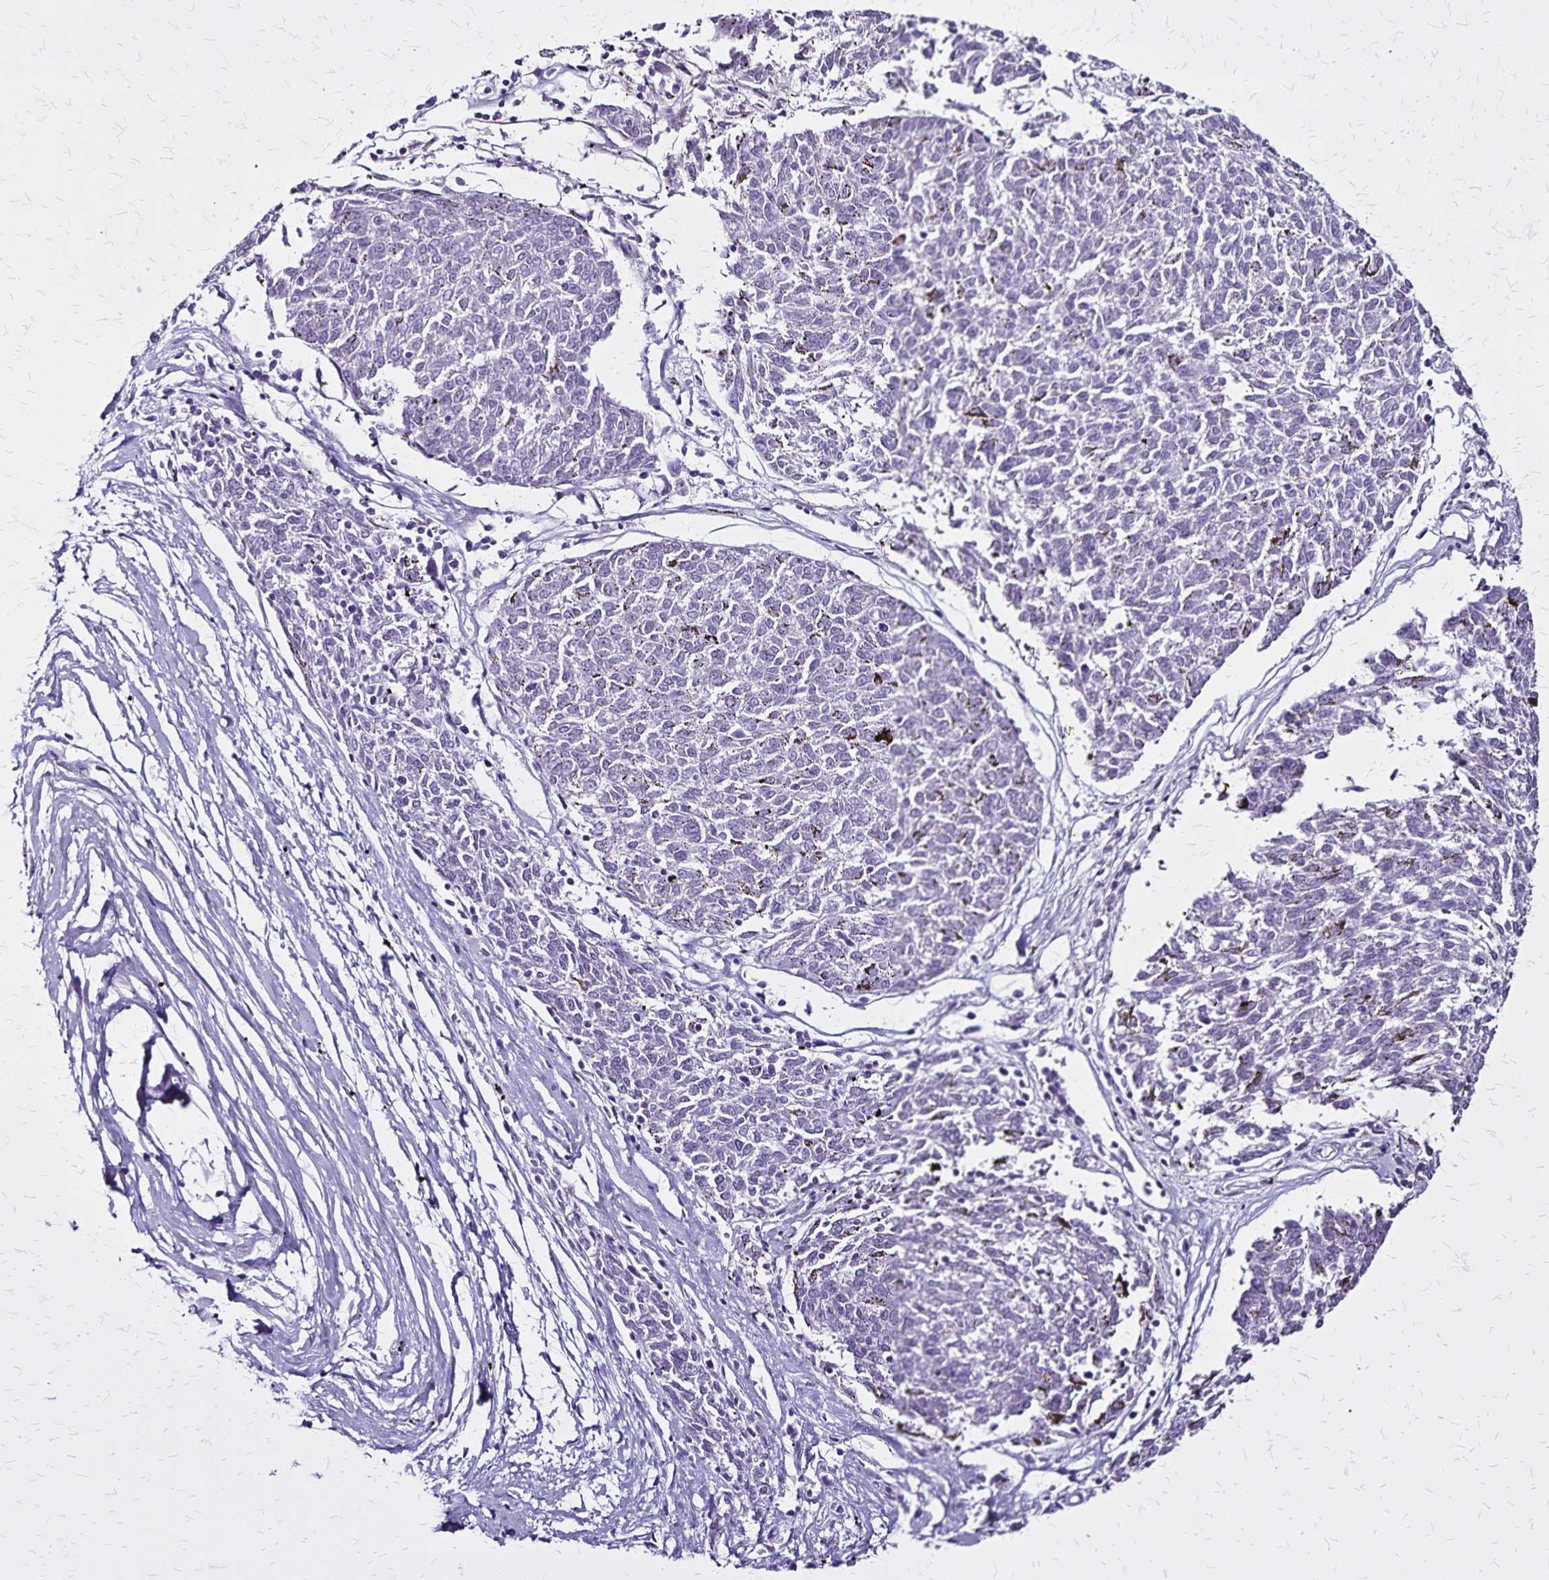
{"staining": {"intensity": "negative", "quantity": "none", "location": "none"}, "tissue": "melanoma", "cell_type": "Tumor cells", "image_type": "cancer", "snomed": [{"axis": "morphology", "description": "Malignant melanoma, NOS"}, {"axis": "topography", "description": "Skin"}], "caption": "The immunohistochemistry image has no significant staining in tumor cells of malignant melanoma tissue.", "gene": "KRT2", "patient": {"sex": "female", "age": 72}}